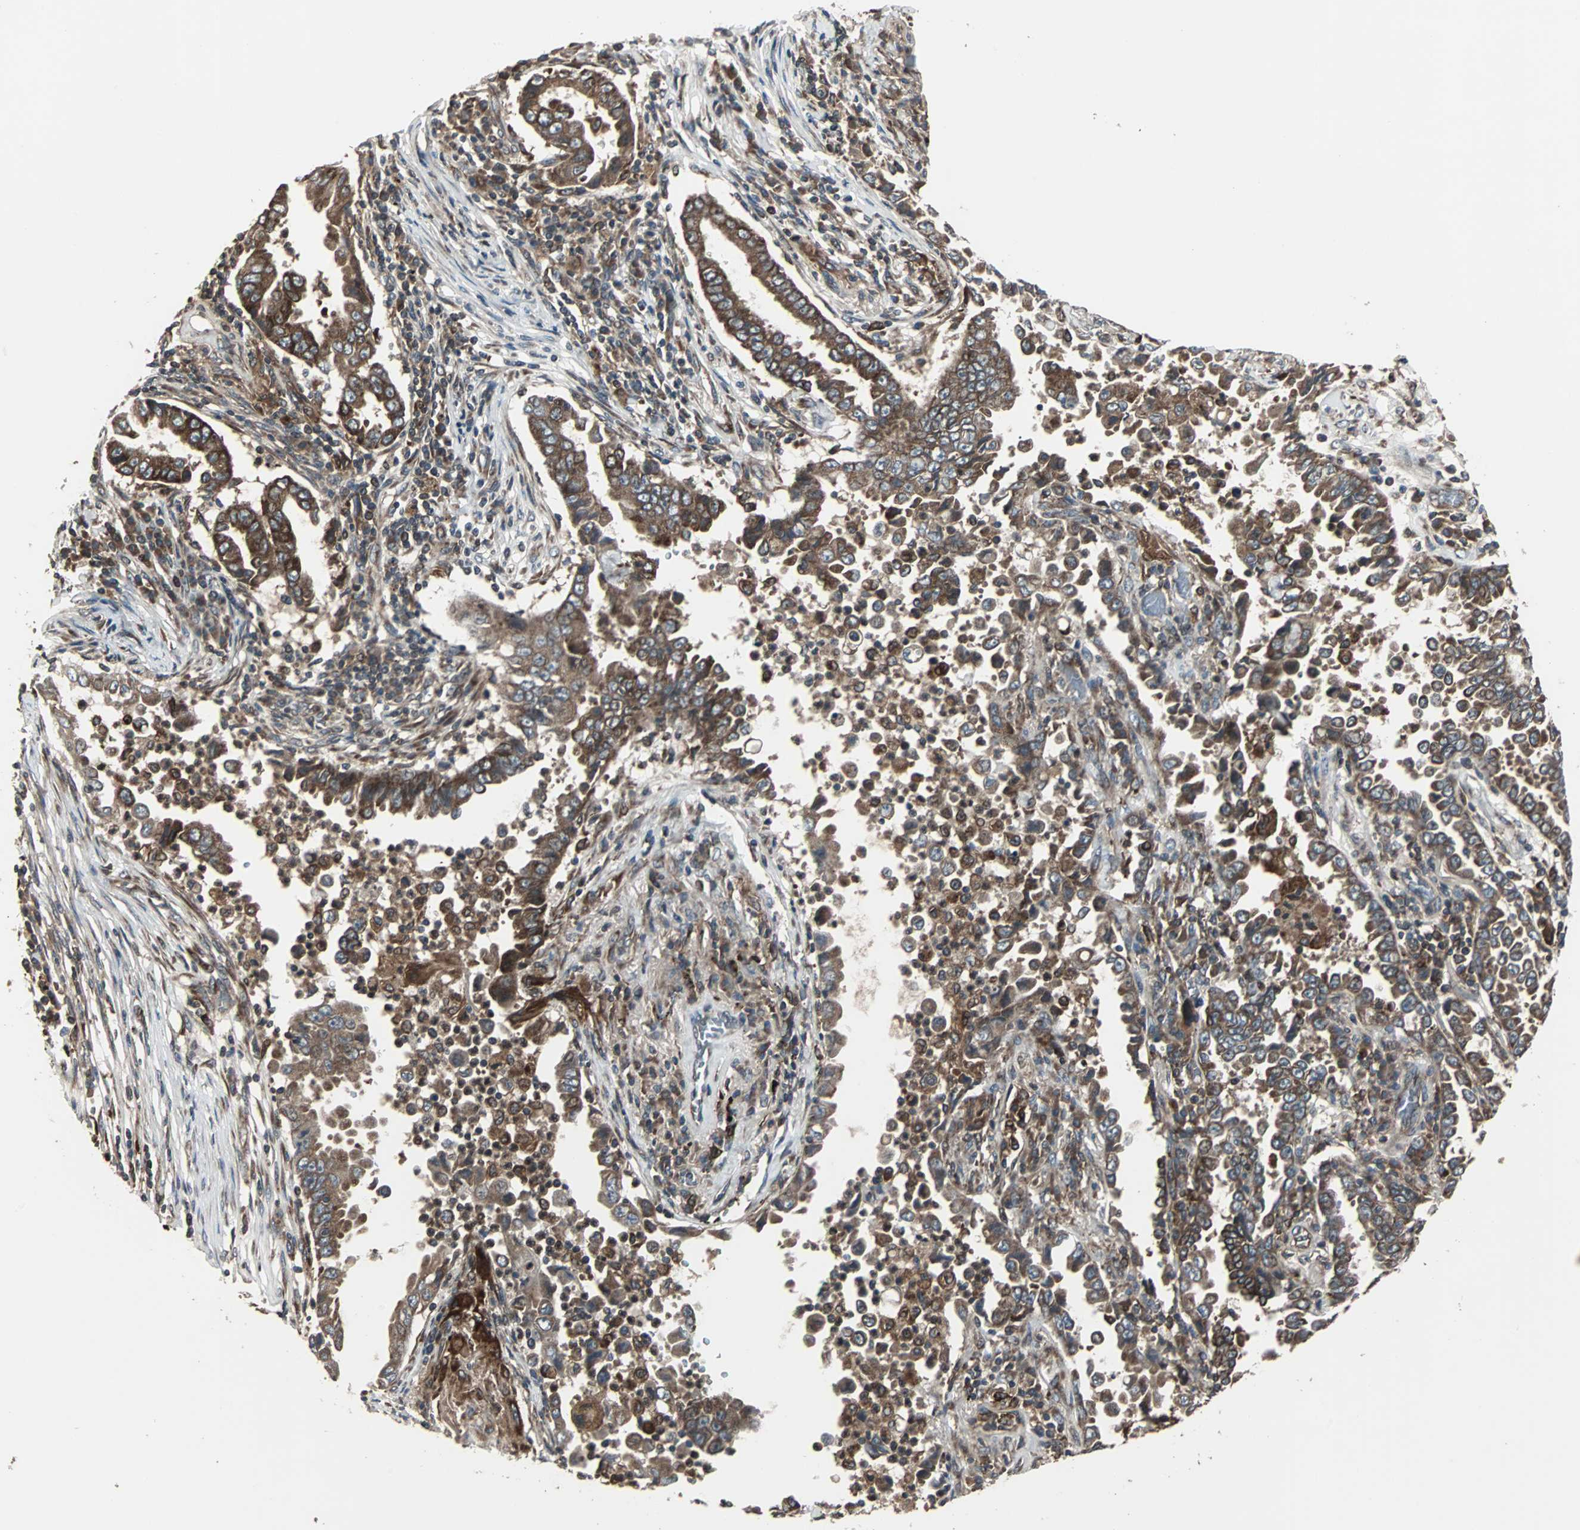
{"staining": {"intensity": "strong", "quantity": ">75%", "location": "cytoplasmic/membranous"}, "tissue": "lung cancer", "cell_type": "Tumor cells", "image_type": "cancer", "snomed": [{"axis": "morphology", "description": "Normal tissue, NOS"}, {"axis": "morphology", "description": "Inflammation, NOS"}, {"axis": "morphology", "description": "Adenocarcinoma, NOS"}, {"axis": "topography", "description": "Lung"}], "caption": "Lung cancer tissue displays strong cytoplasmic/membranous positivity in about >75% of tumor cells (DAB (3,3'-diaminobenzidine) = brown stain, brightfield microscopy at high magnification).", "gene": "RAB7A", "patient": {"sex": "female", "age": 64}}